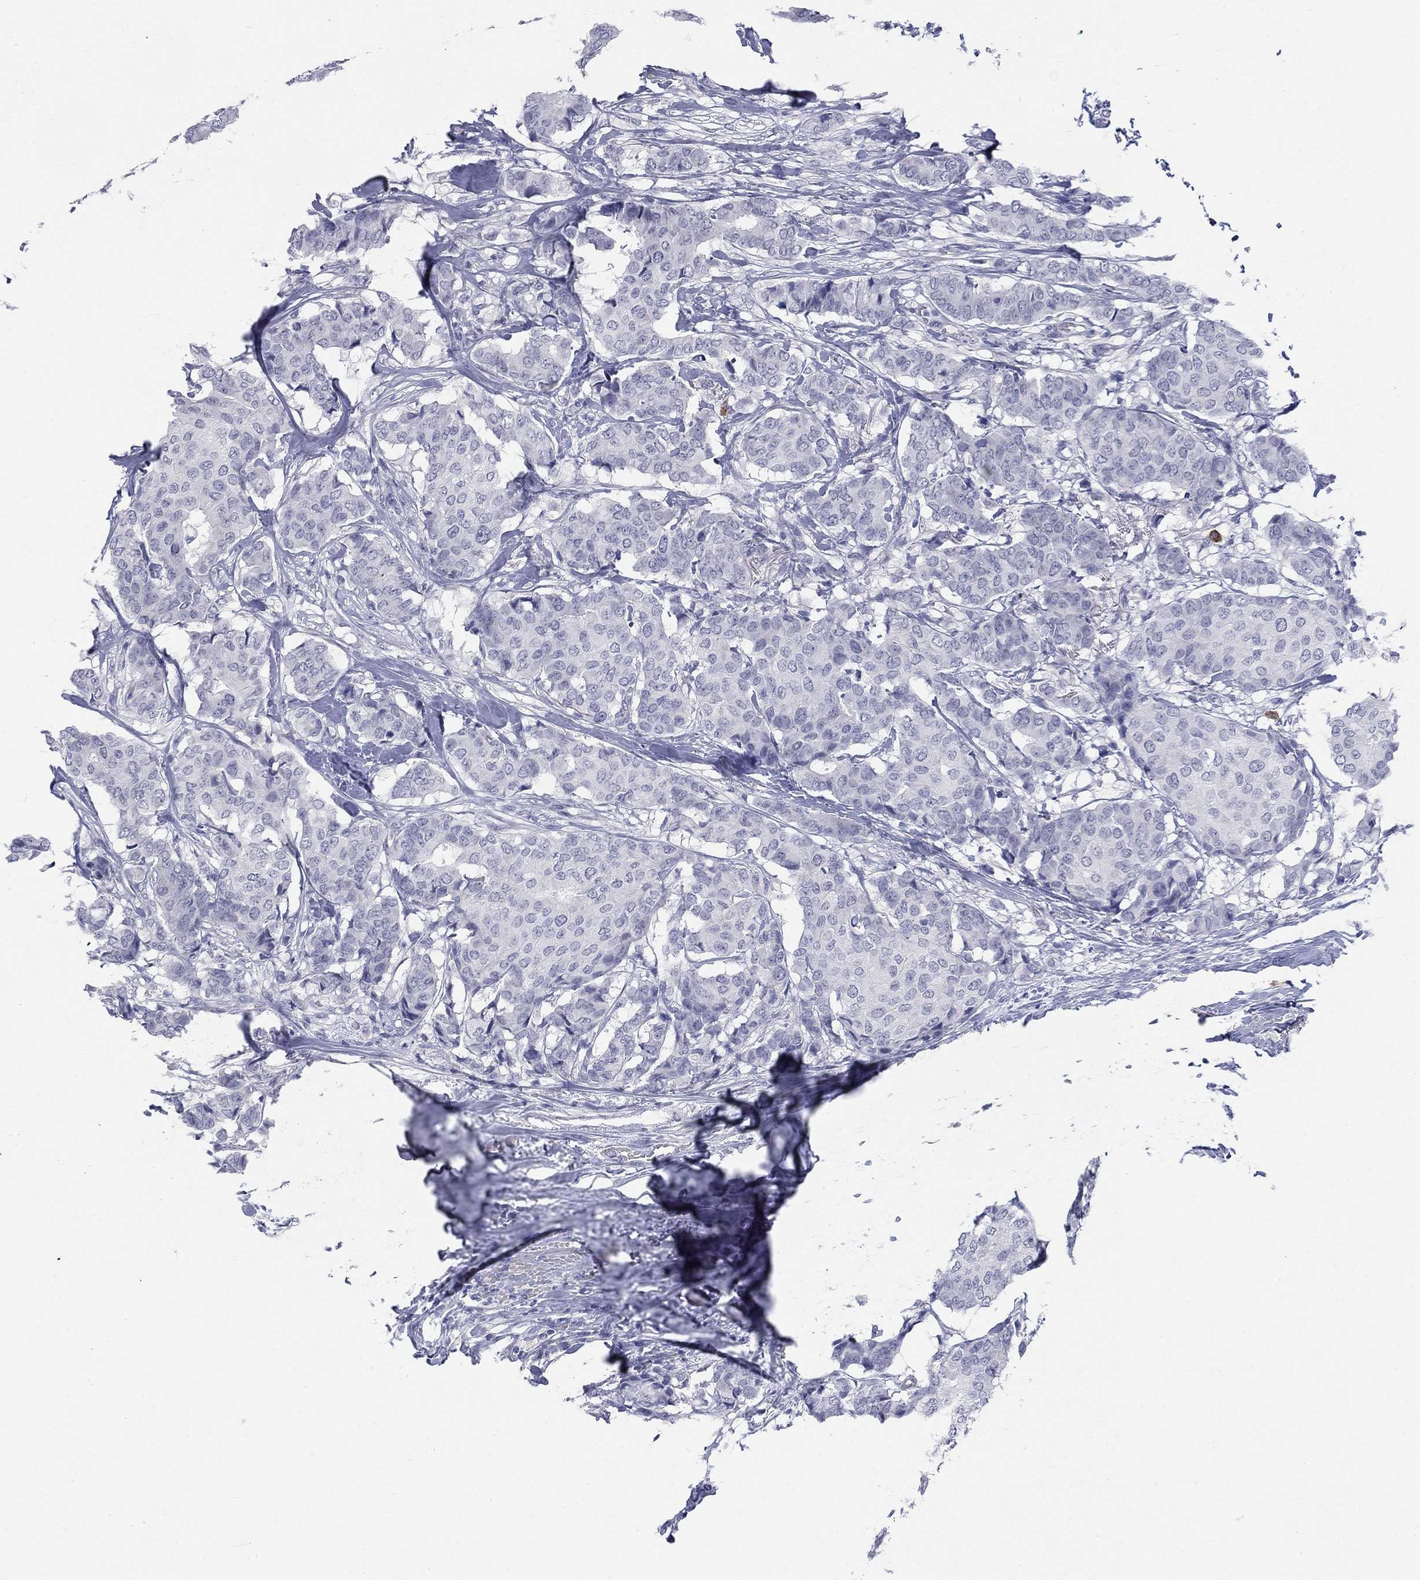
{"staining": {"intensity": "negative", "quantity": "none", "location": "none"}, "tissue": "breast cancer", "cell_type": "Tumor cells", "image_type": "cancer", "snomed": [{"axis": "morphology", "description": "Duct carcinoma"}, {"axis": "topography", "description": "Breast"}], "caption": "Tumor cells are negative for brown protein staining in breast intraductal carcinoma.", "gene": "ECEL1", "patient": {"sex": "female", "age": 75}}